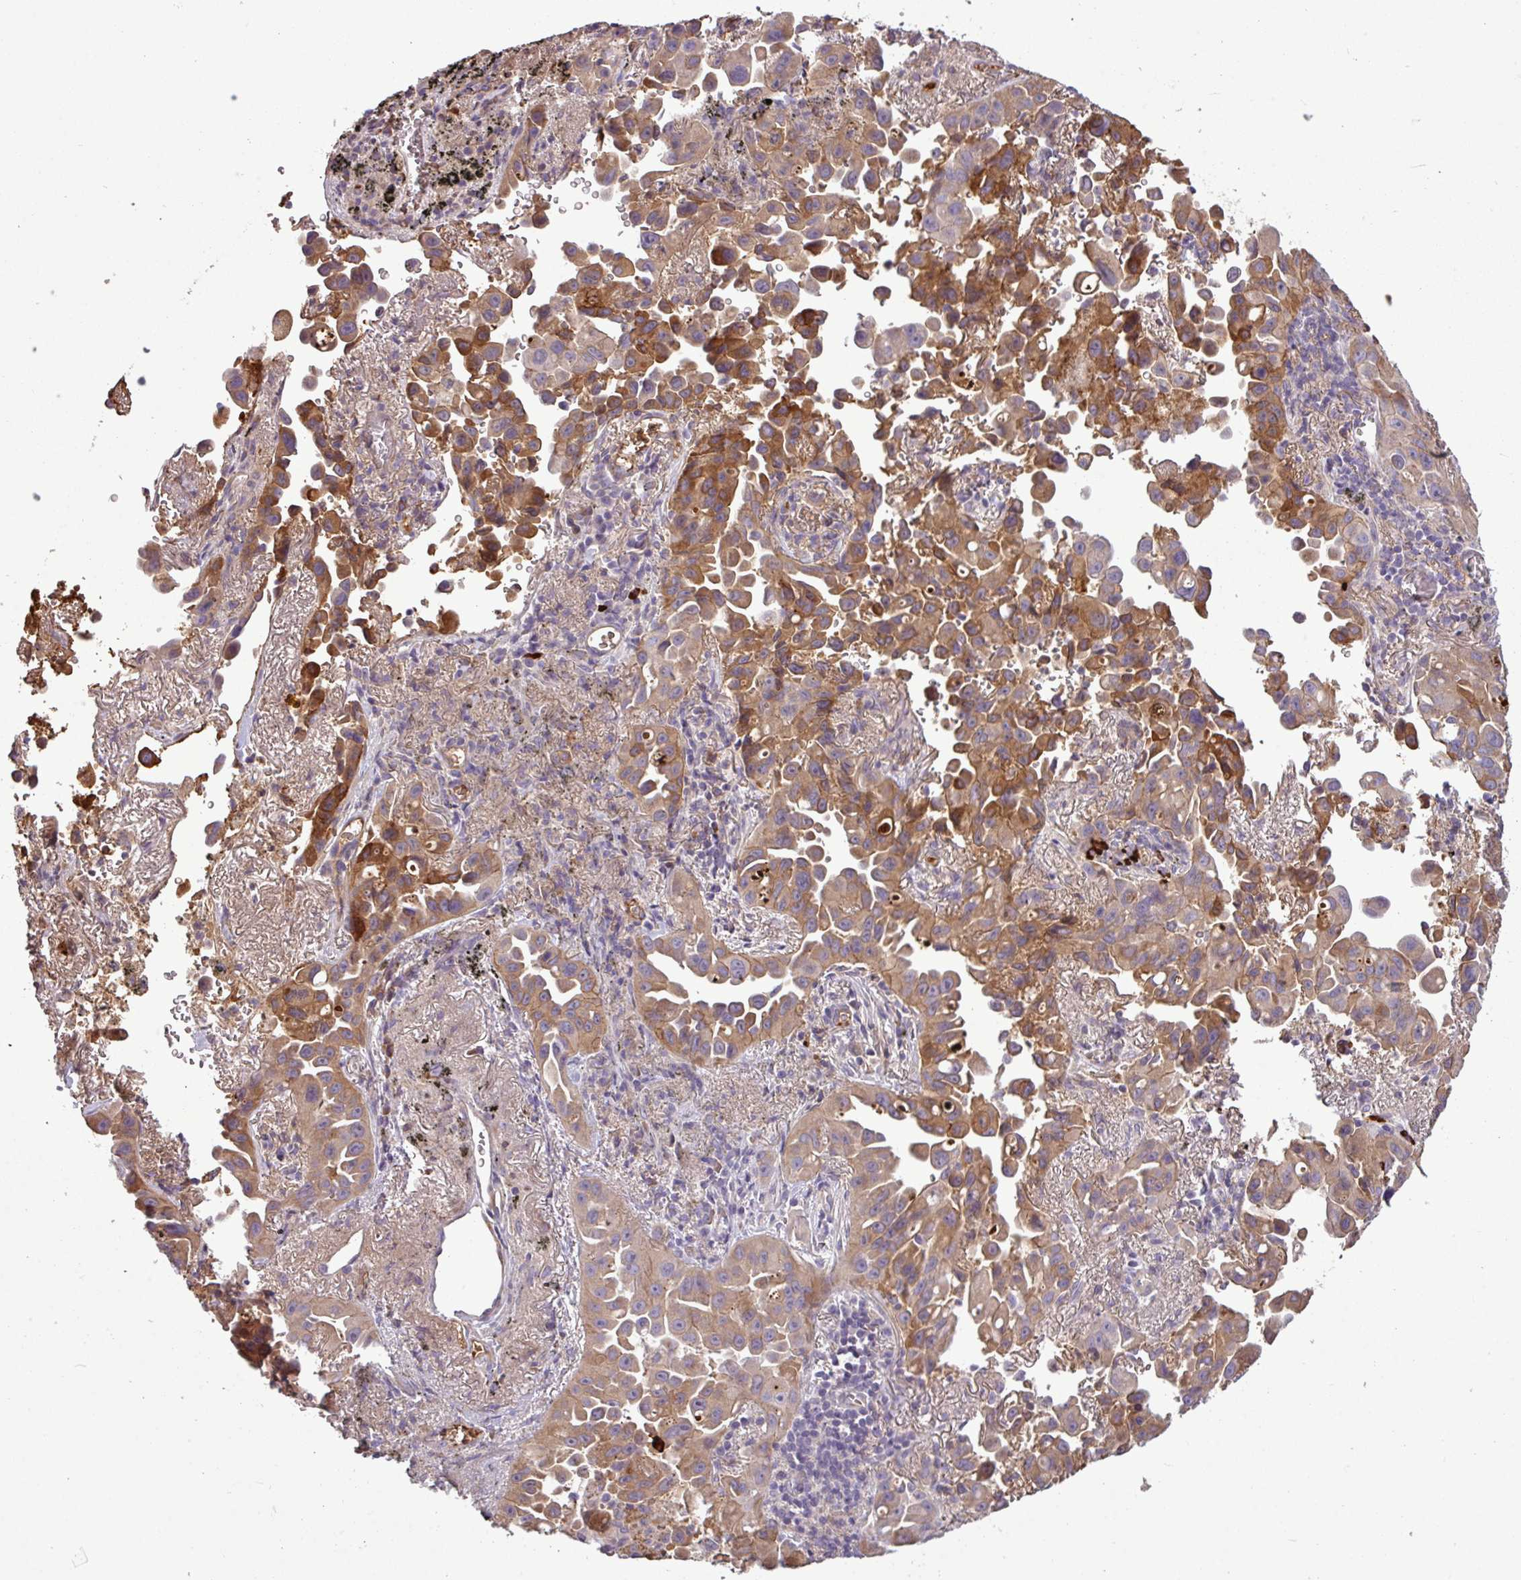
{"staining": {"intensity": "moderate", "quantity": ">75%", "location": "cytoplasmic/membranous"}, "tissue": "lung cancer", "cell_type": "Tumor cells", "image_type": "cancer", "snomed": [{"axis": "morphology", "description": "Adenocarcinoma, NOS"}, {"axis": "topography", "description": "Lung"}], "caption": "Immunohistochemistry (IHC) of human adenocarcinoma (lung) shows medium levels of moderate cytoplasmic/membranous staining in about >75% of tumor cells.", "gene": "C4B", "patient": {"sex": "male", "age": 68}}